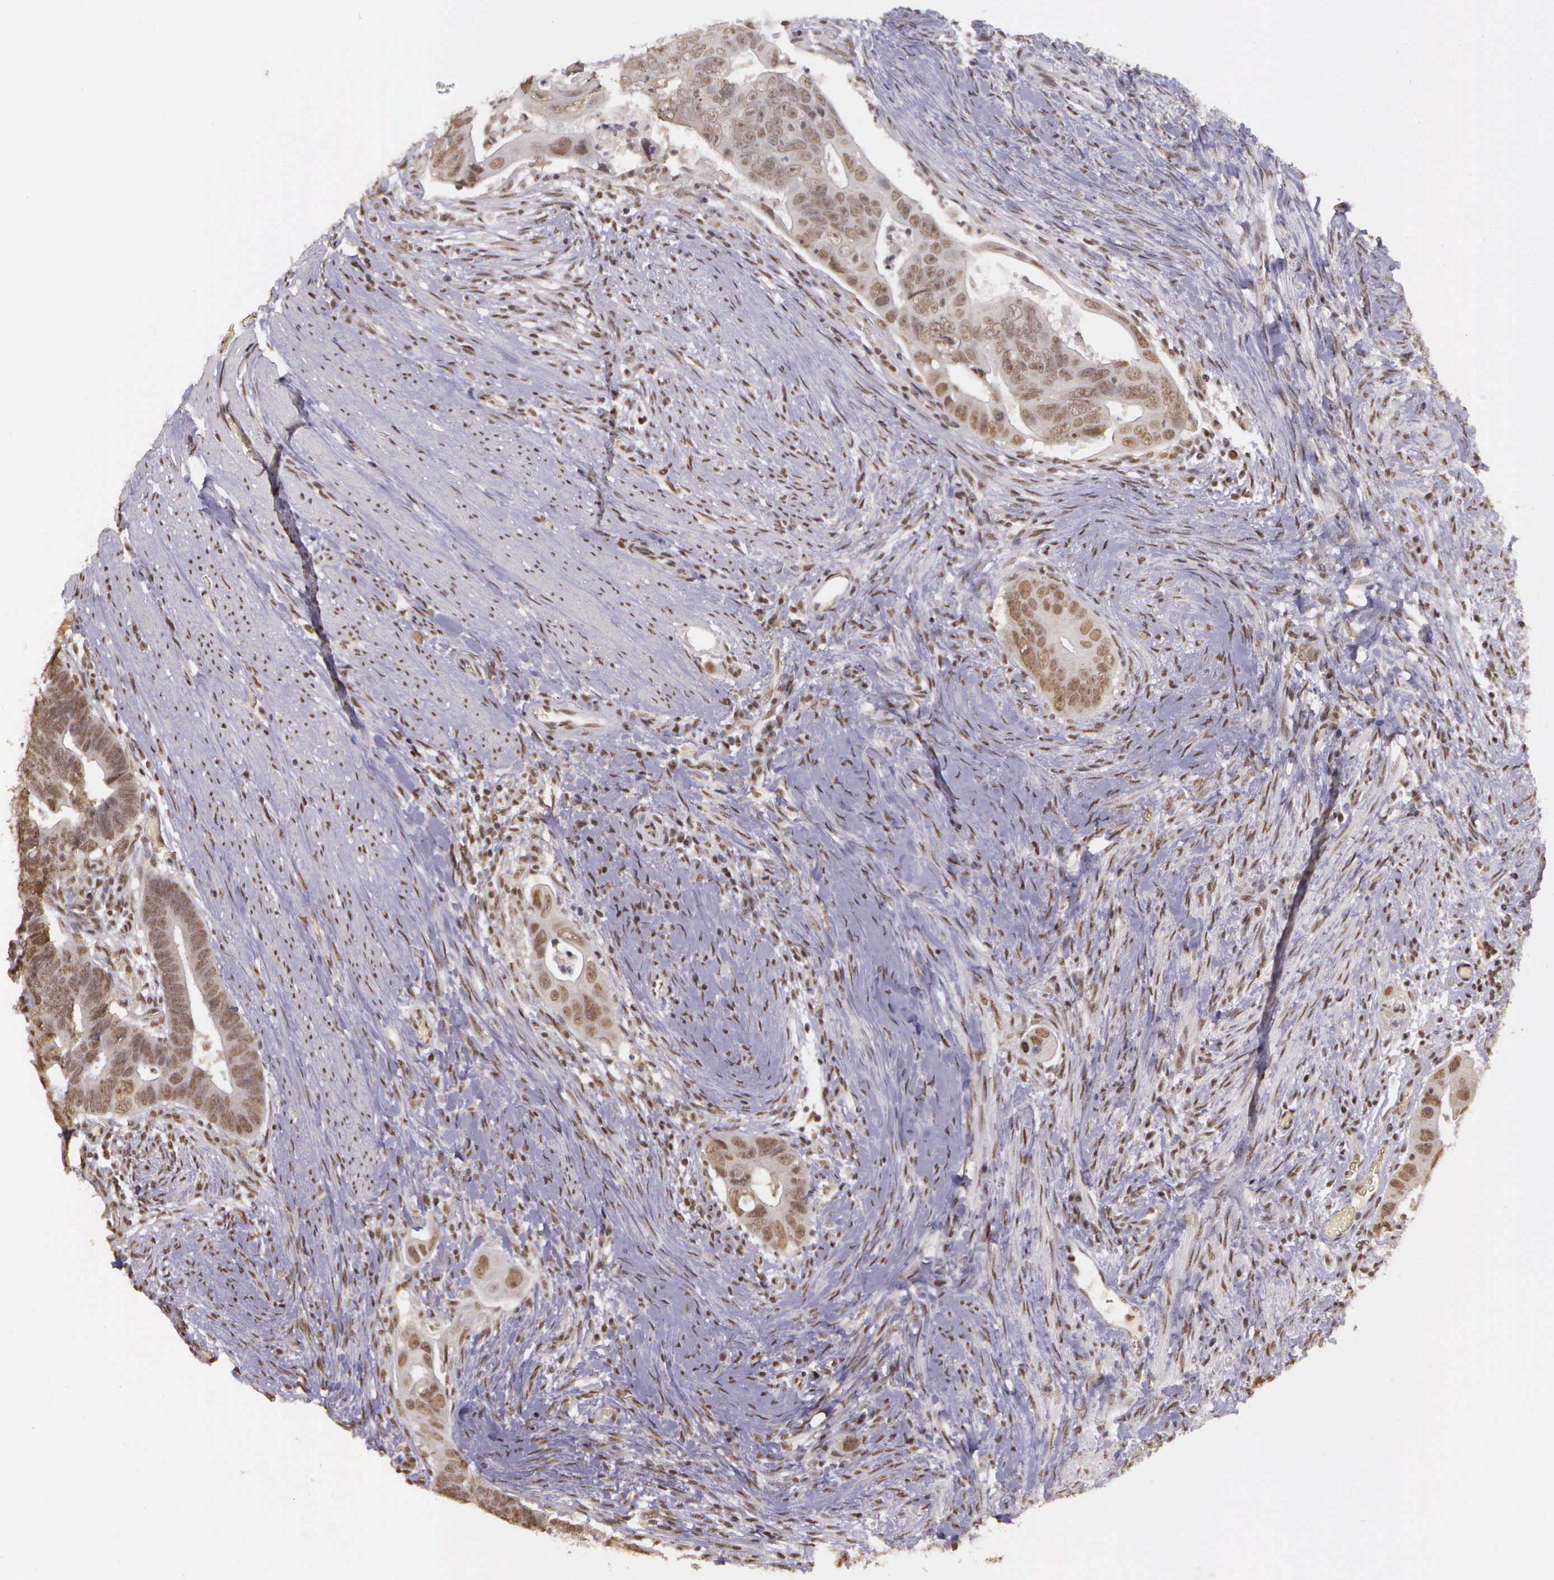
{"staining": {"intensity": "weak", "quantity": ">75%", "location": "nuclear"}, "tissue": "colorectal cancer", "cell_type": "Tumor cells", "image_type": "cancer", "snomed": [{"axis": "morphology", "description": "Adenocarcinoma, NOS"}, {"axis": "topography", "description": "Rectum"}], "caption": "Immunohistochemistry histopathology image of human colorectal cancer stained for a protein (brown), which displays low levels of weak nuclear expression in about >75% of tumor cells.", "gene": "ARMCX5", "patient": {"sex": "male", "age": 53}}